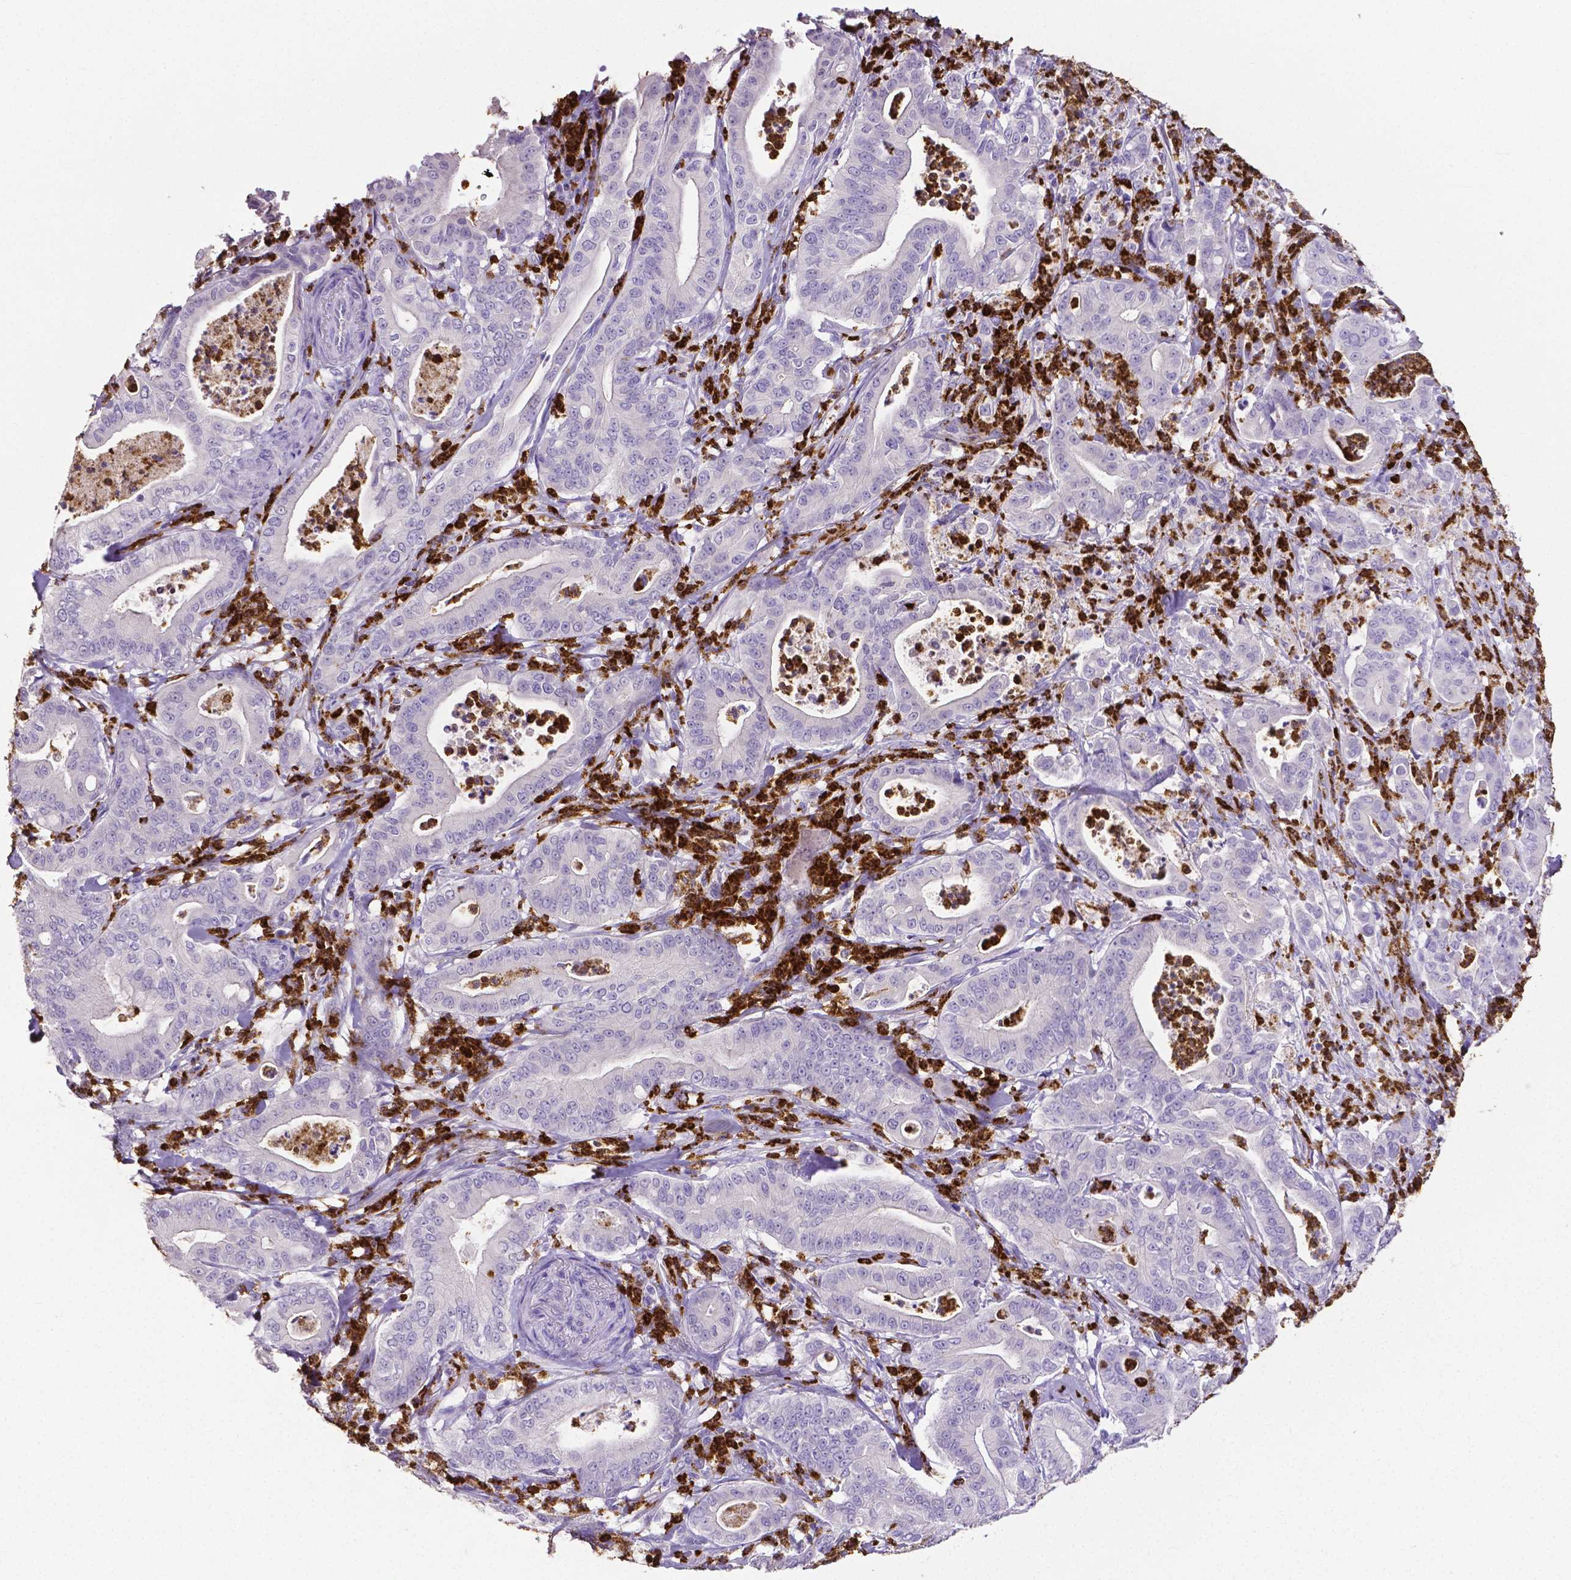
{"staining": {"intensity": "negative", "quantity": "none", "location": "none"}, "tissue": "pancreatic cancer", "cell_type": "Tumor cells", "image_type": "cancer", "snomed": [{"axis": "morphology", "description": "Adenocarcinoma, NOS"}, {"axis": "topography", "description": "Pancreas"}], "caption": "The micrograph displays no significant expression in tumor cells of pancreatic cancer (adenocarcinoma).", "gene": "MMP9", "patient": {"sex": "male", "age": 71}}